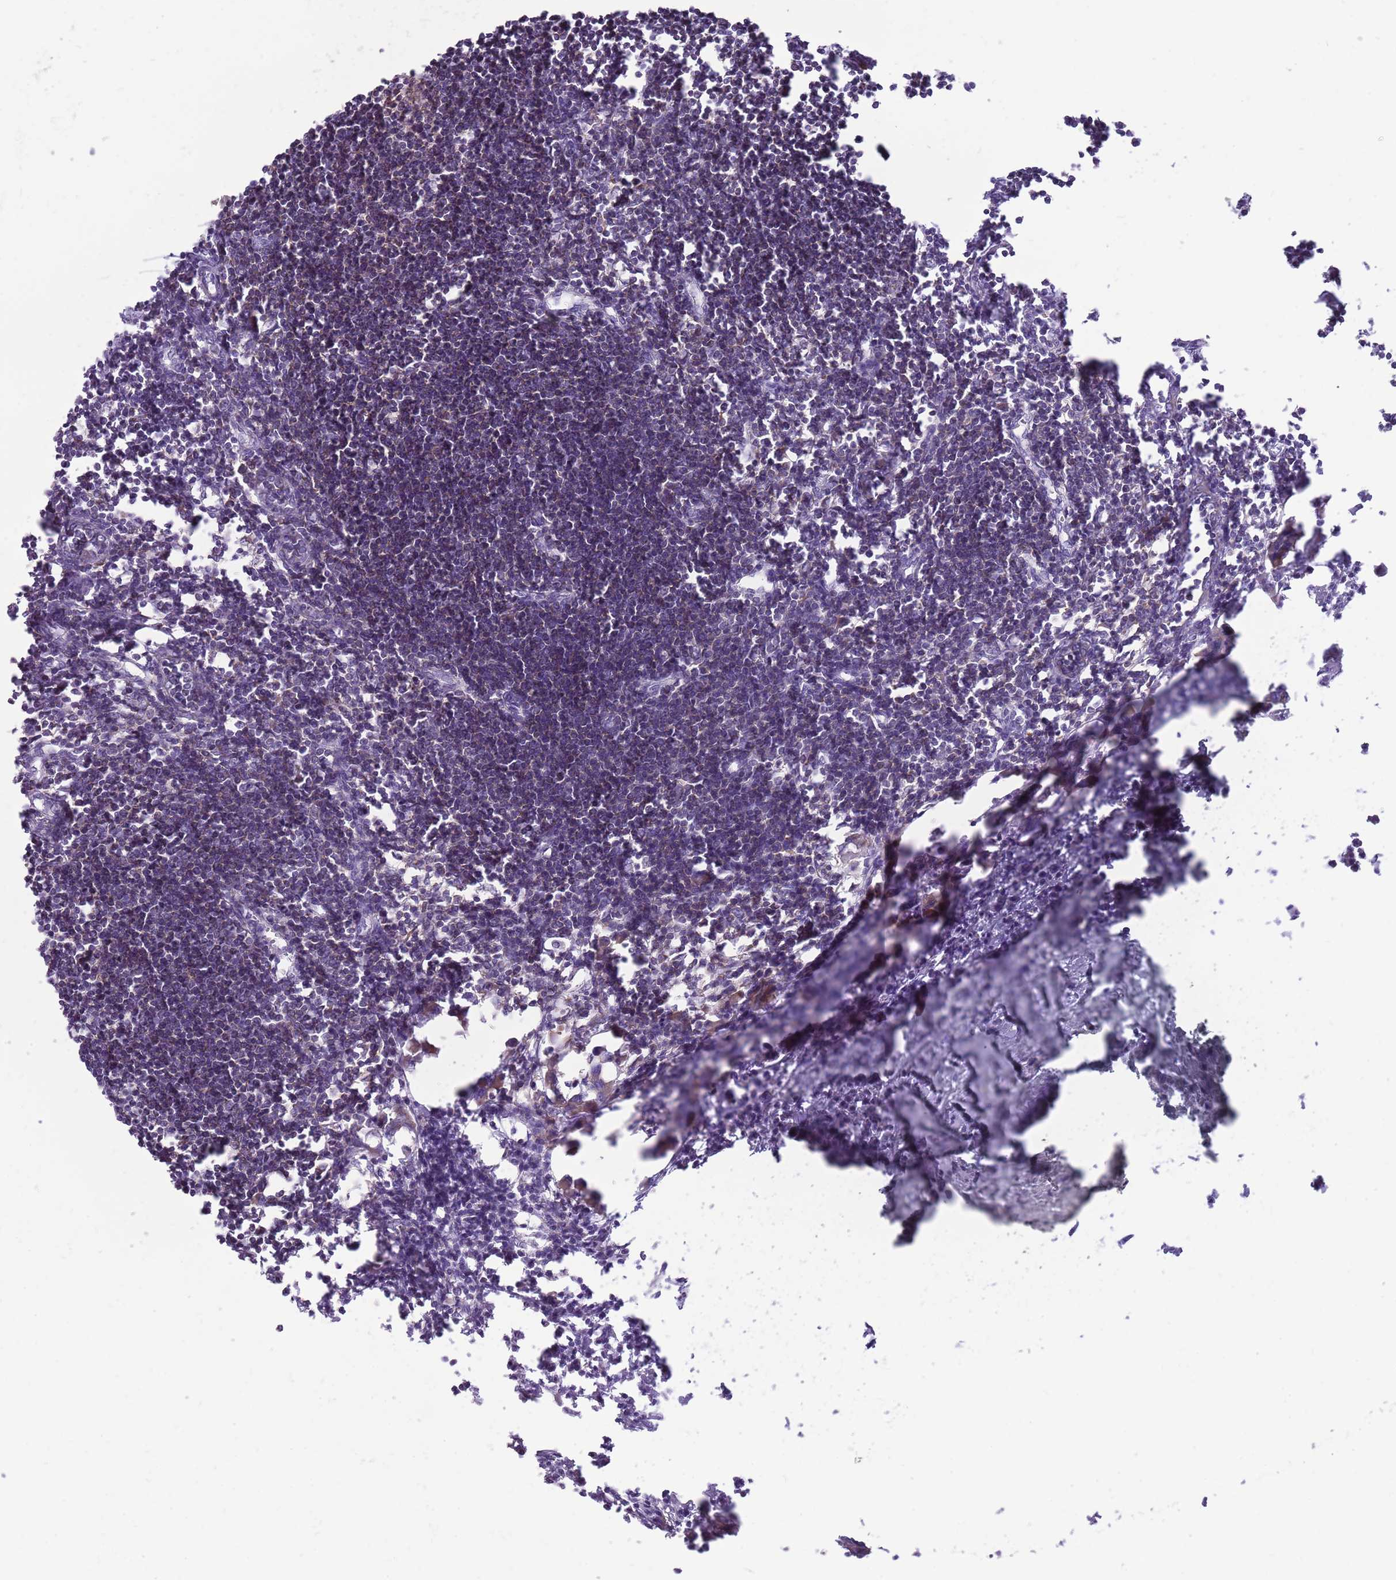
{"staining": {"intensity": "moderate", "quantity": "25%-75%", "location": "cytoplasmic/membranous"}, "tissue": "lymph node", "cell_type": "Germinal center cells", "image_type": "normal", "snomed": [{"axis": "morphology", "description": "Normal tissue, NOS"}, {"axis": "morphology", "description": "Malignant melanoma, Metastatic site"}, {"axis": "topography", "description": "Lymph node"}], "caption": "Protein staining demonstrates moderate cytoplasmic/membranous expression in approximately 25%-75% of germinal center cells in unremarkable lymph node.", "gene": "WDR90", "patient": {"sex": "male", "age": 41}}